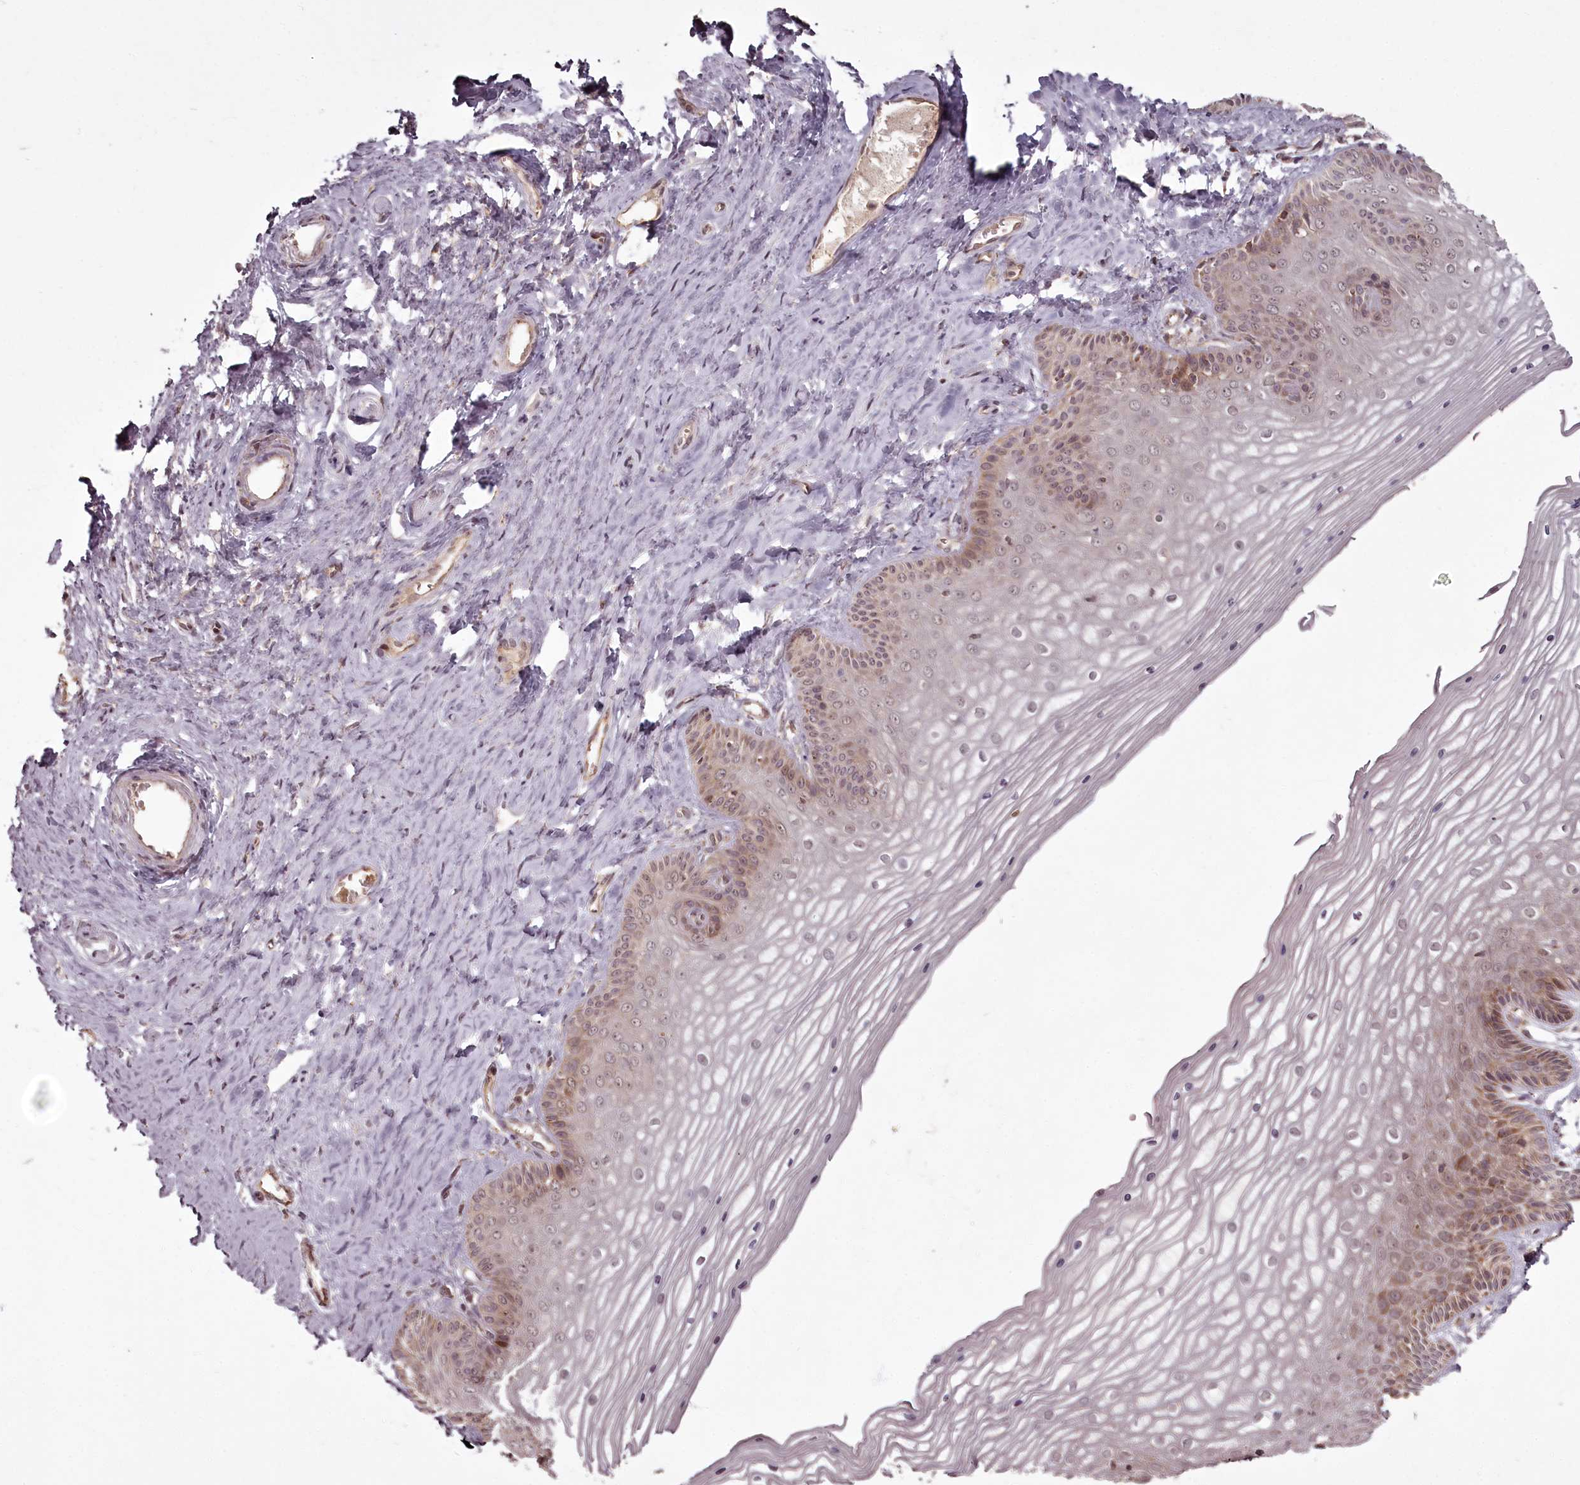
{"staining": {"intensity": "moderate", "quantity": "25%-75%", "location": "cytoplasmic/membranous"}, "tissue": "vagina", "cell_type": "Squamous epithelial cells", "image_type": "normal", "snomed": [{"axis": "morphology", "description": "Normal tissue, NOS"}, {"axis": "topography", "description": "Vagina"}, {"axis": "topography", "description": "Cervix"}], "caption": "Immunohistochemical staining of benign vagina reveals moderate cytoplasmic/membranous protein positivity in about 25%-75% of squamous epithelial cells. (brown staining indicates protein expression, while blue staining denotes nuclei).", "gene": "PCBP2", "patient": {"sex": "female", "age": 40}}